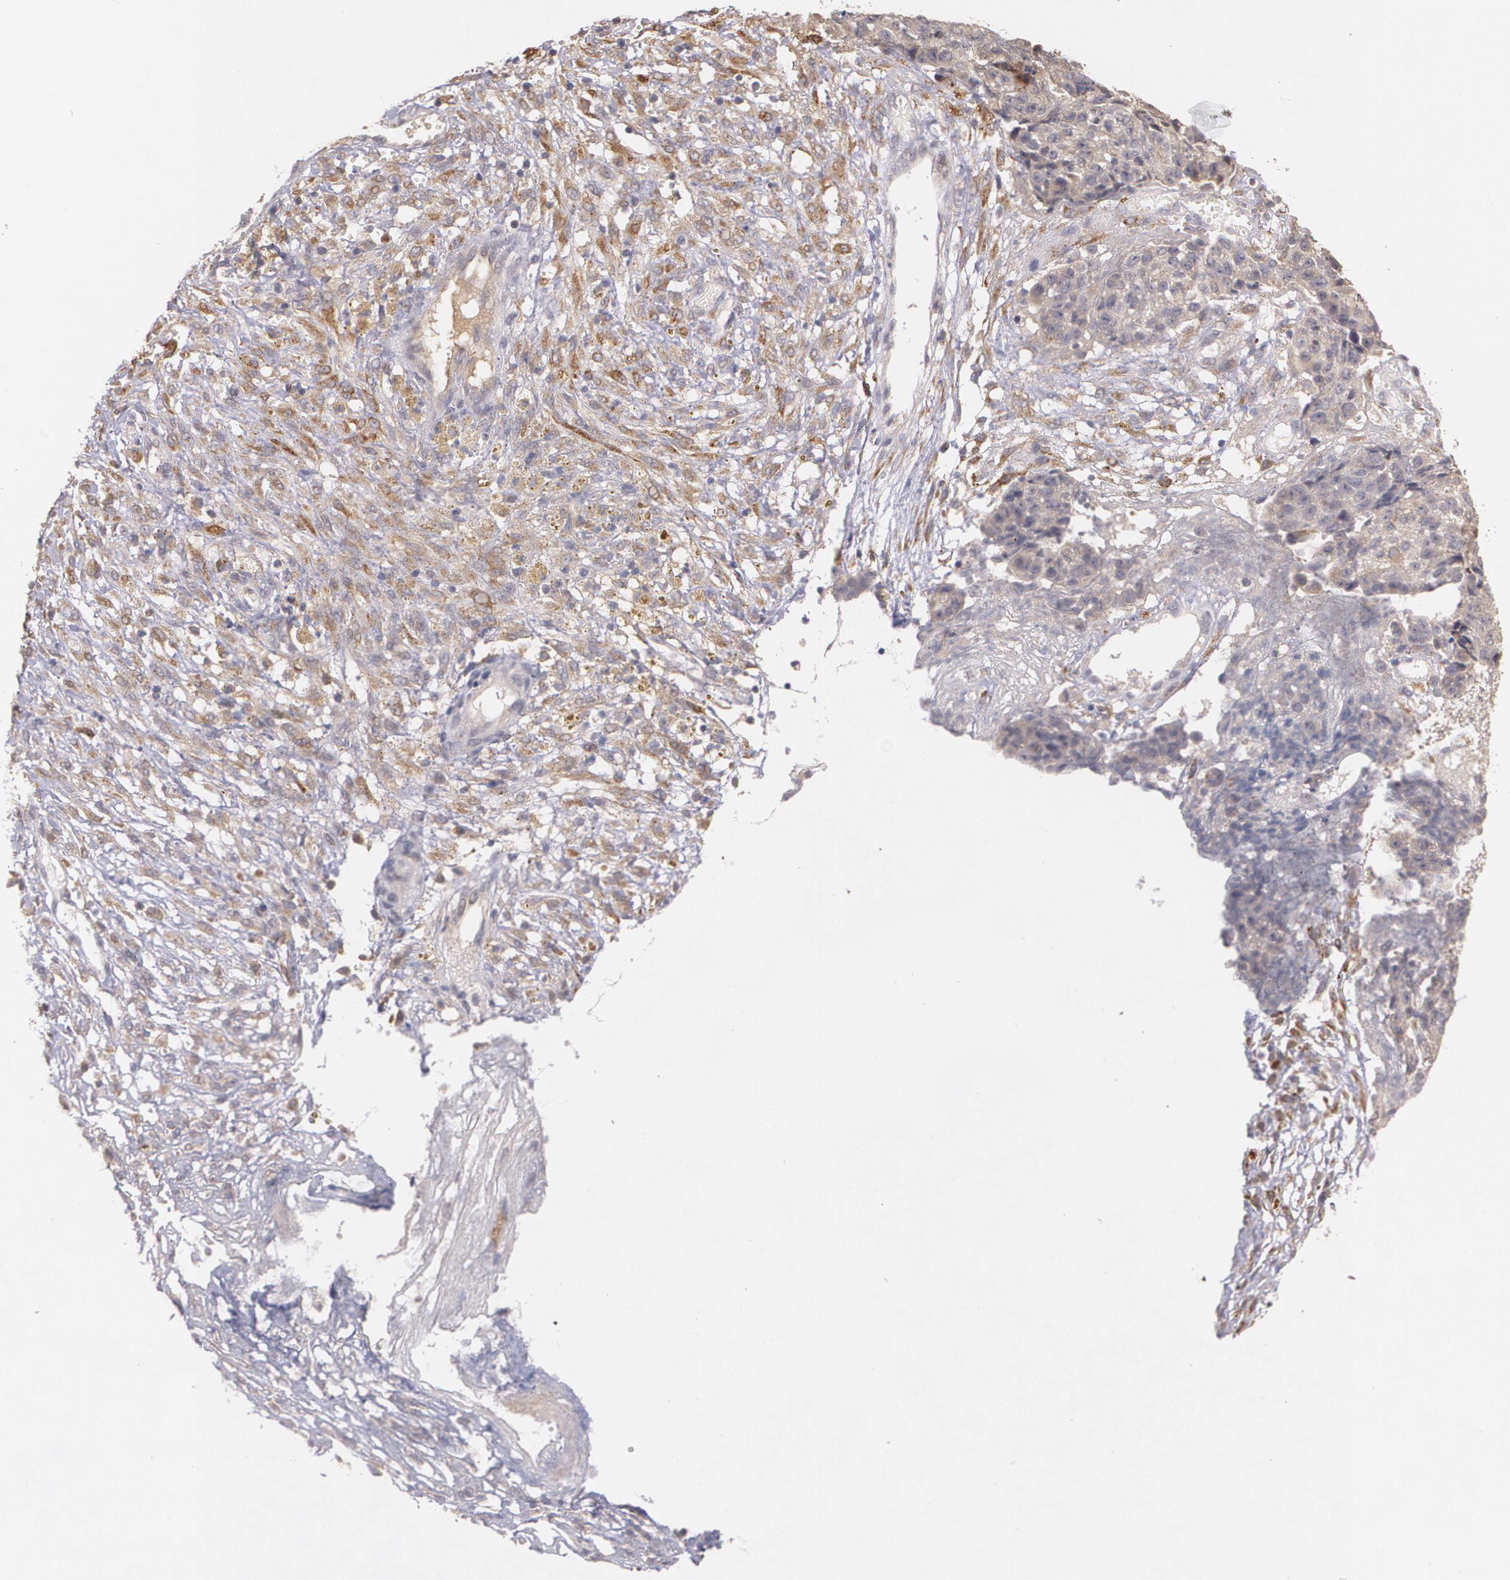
{"staining": {"intensity": "moderate", "quantity": "25%-75%", "location": "cytoplasmic/membranous"}, "tissue": "ovarian cancer", "cell_type": "Tumor cells", "image_type": "cancer", "snomed": [{"axis": "morphology", "description": "Carcinoma, endometroid"}, {"axis": "topography", "description": "Ovary"}], "caption": "Immunohistochemical staining of ovarian endometroid carcinoma demonstrates medium levels of moderate cytoplasmic/membranous expression in about 25%-75% of tumor cells. Using DAB (brown) and hematoxylin (blue) stains, captured at high magnification using brightfield microscopy.", "gene": "IFNGR2", "patient": {"sex": "female", "age": 42}}